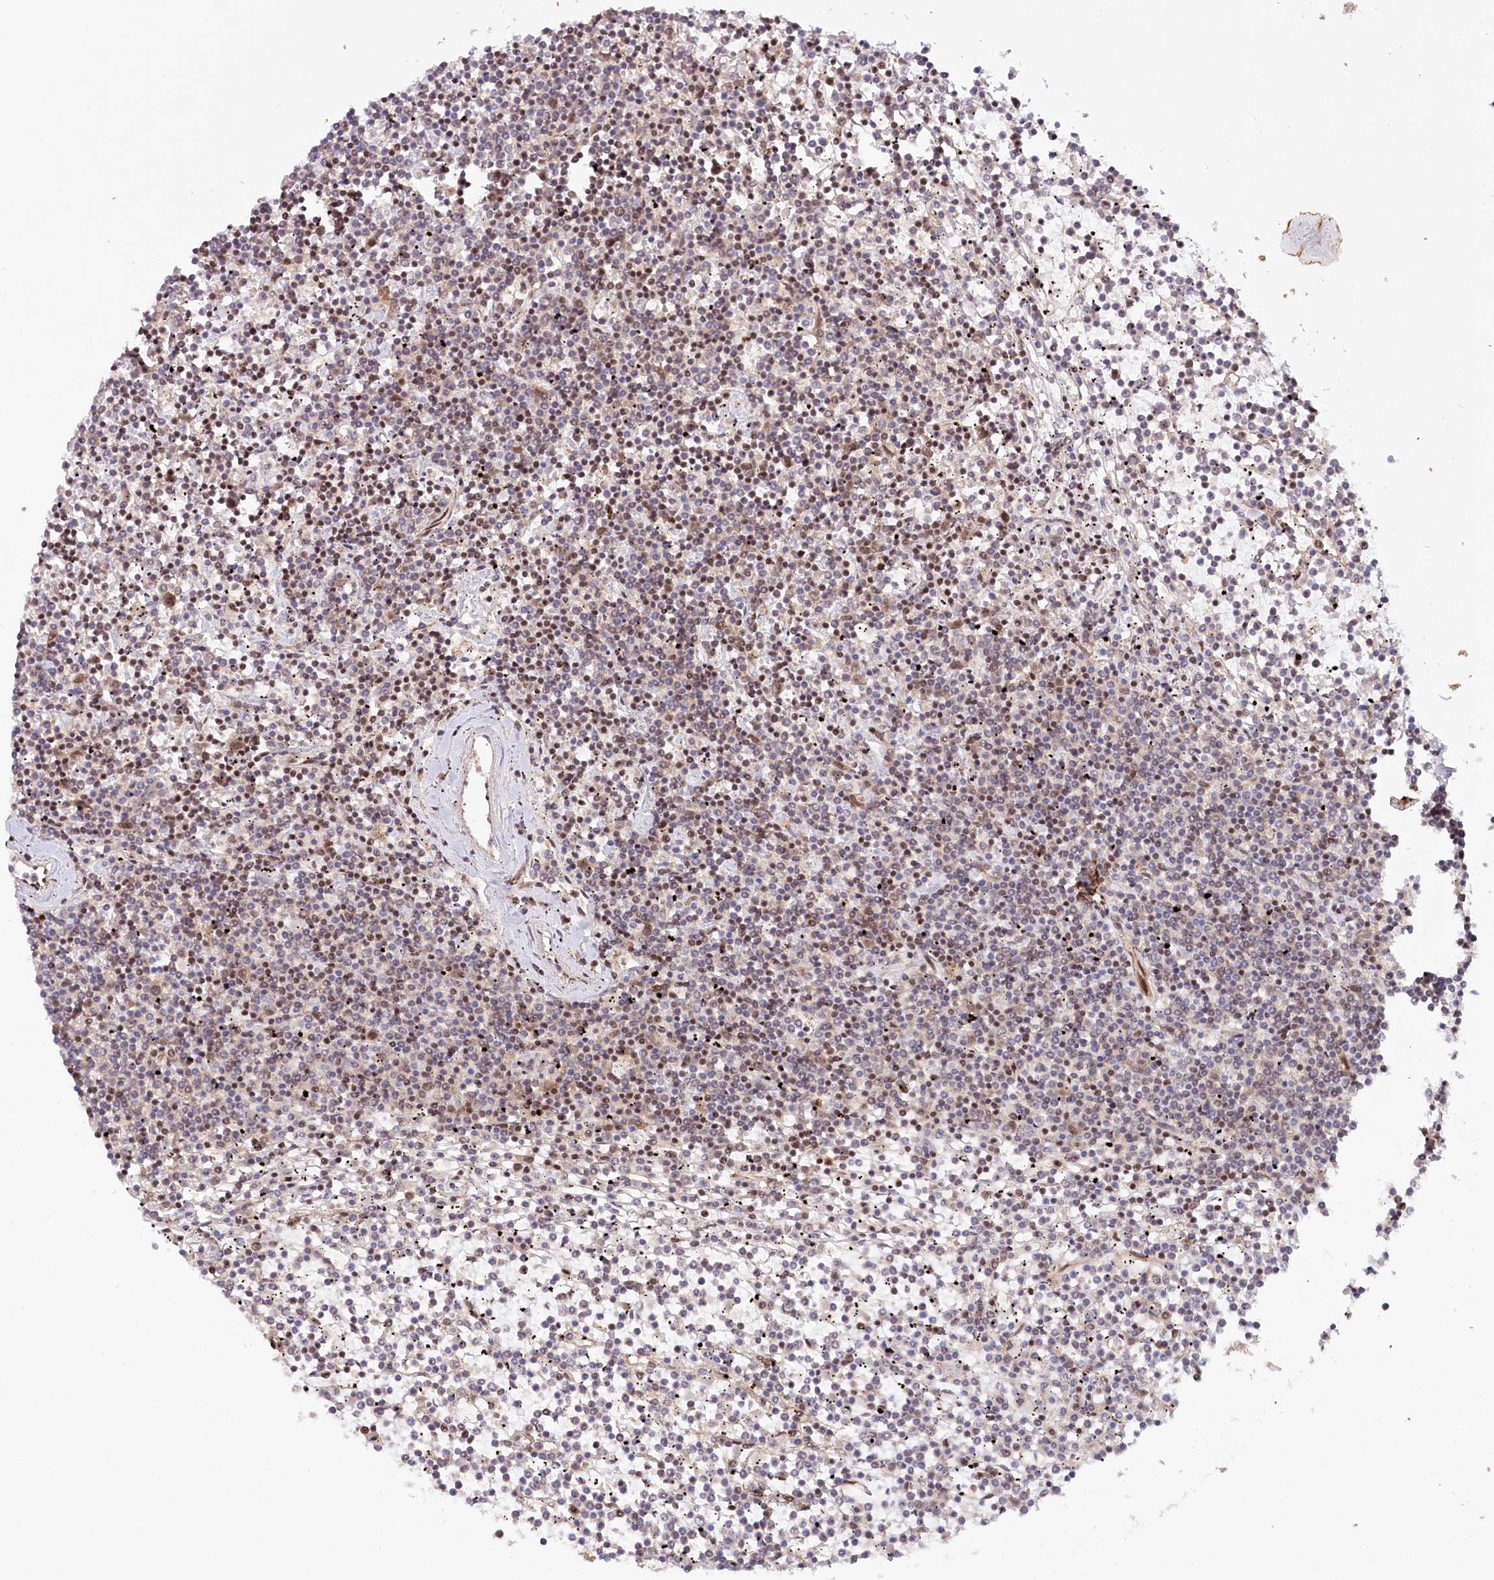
{"staining": {"intensity": "weak", "quantity": "<25%", "location": "nuclear"}, "tissue": "lymphoma", "cell_type": "Tumor cells", "image_type": "cancer", "snomed": [{"axis": "morphology", "description": "Malignant lymphoma, non-Hodgkin's type, Low grade"}, {"axis": "topography", "description": "Spleen"}], "caption": "The micrograph demonstrates no staining of tumor cells in lymphoma.", "gene": "CCDC65", "patient": {"sex": "female", "age": 19}}